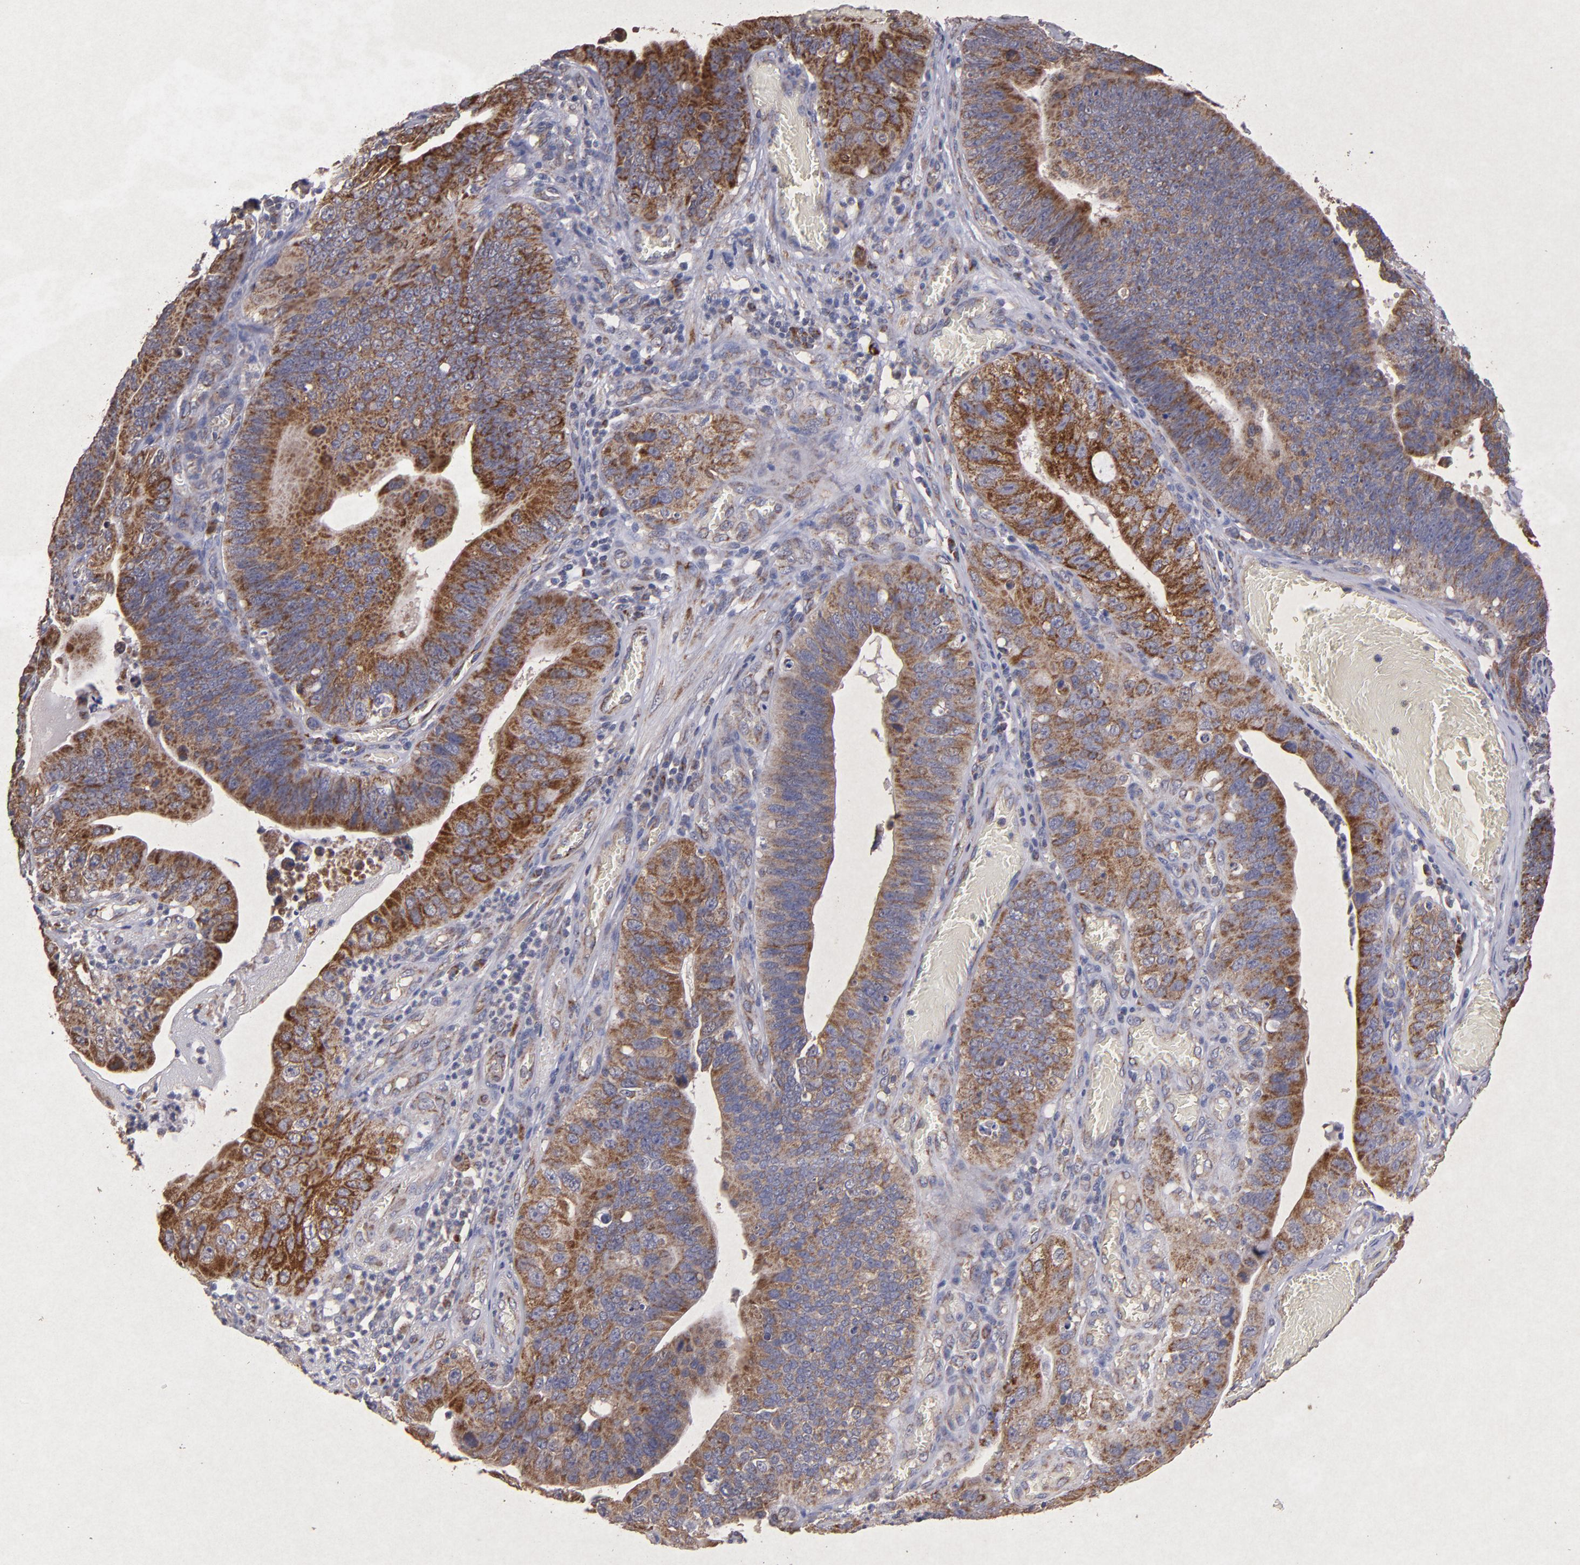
{"staining": {"intensity": "strong", "quantity": ">75%", "location": "cytoplasmic/membranous"}, "tissue": "stomach cancer", "cell_type": "Tumor cells", "image_type": "cancer", "snomed": [{"axis": "morphology", "description": "Adenocarcinoma, NOS"}, {"axis": "topography", "description": "Stomach"}, {"axis": "topography", "description": "Gastric cardia"}], "caption": "An IHC histopathology image of neoplastic tissue is shown. Protein staining in brown highlights strong cytoplasmic/membranous positivity in stomach cancer within tumor cells.", "gene": "TIMM9", "patient": {"sex": "male", "age": 59}}